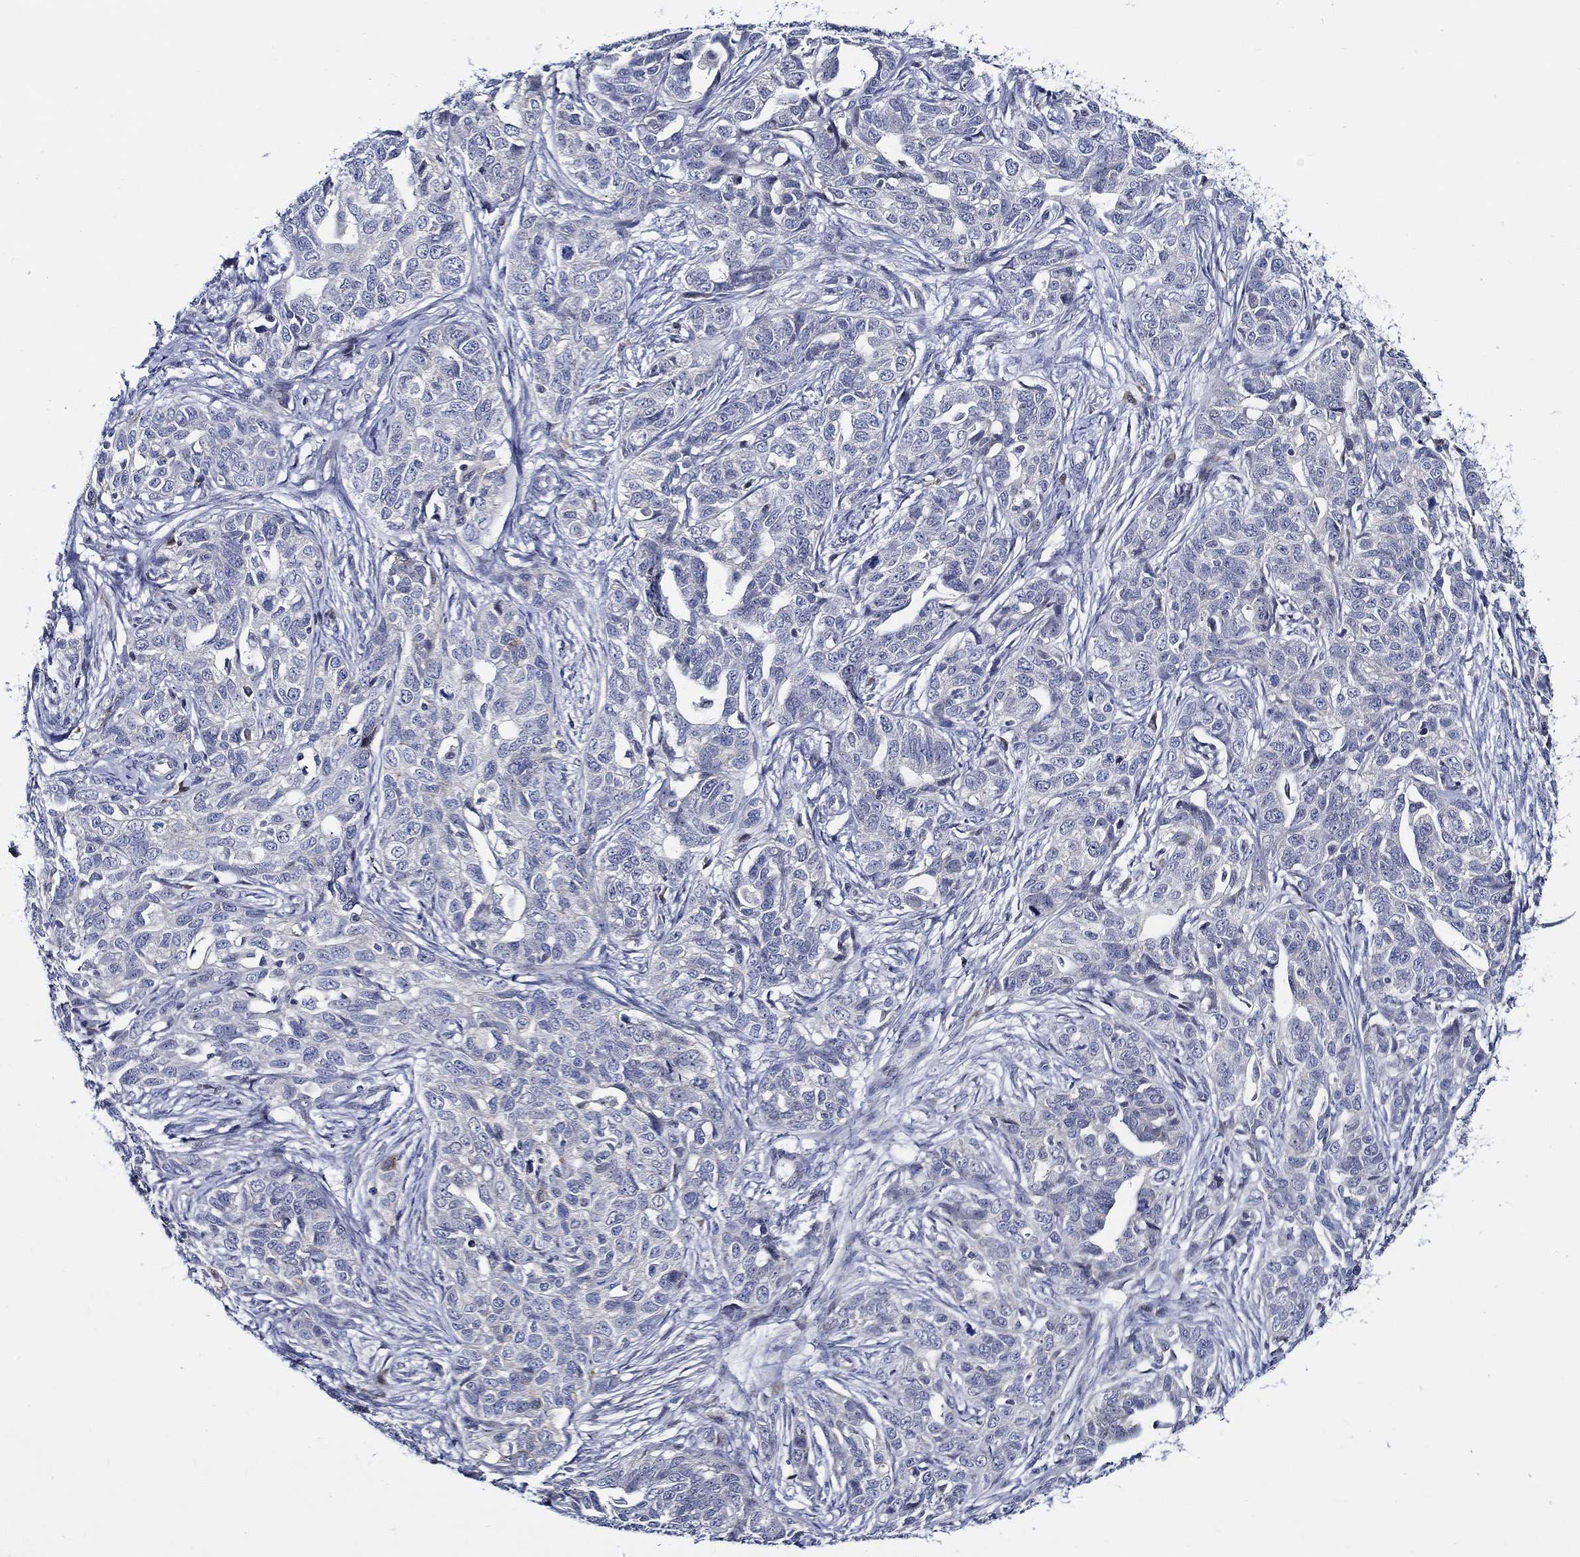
{"staining": {"intensity": "negative", "quantity": "none", "location": "none"}, "tissue": "ovarian cancer", "cell_type": "Tumor cells", "image_type": "cancer", "snomed": [{"axis": "morphology", "description": "Cystadenocarcinoma, serous, NOS"}, {"axis": "topography", "description": "Ovary"}], "caption": "Immunohistochemistry (IHC) of ovarian serous cystadenocarcinoma demonstrates no expression in tumor cells.", "gene": "C8orf48", "patient": {"sex": "female", "age": 71}}